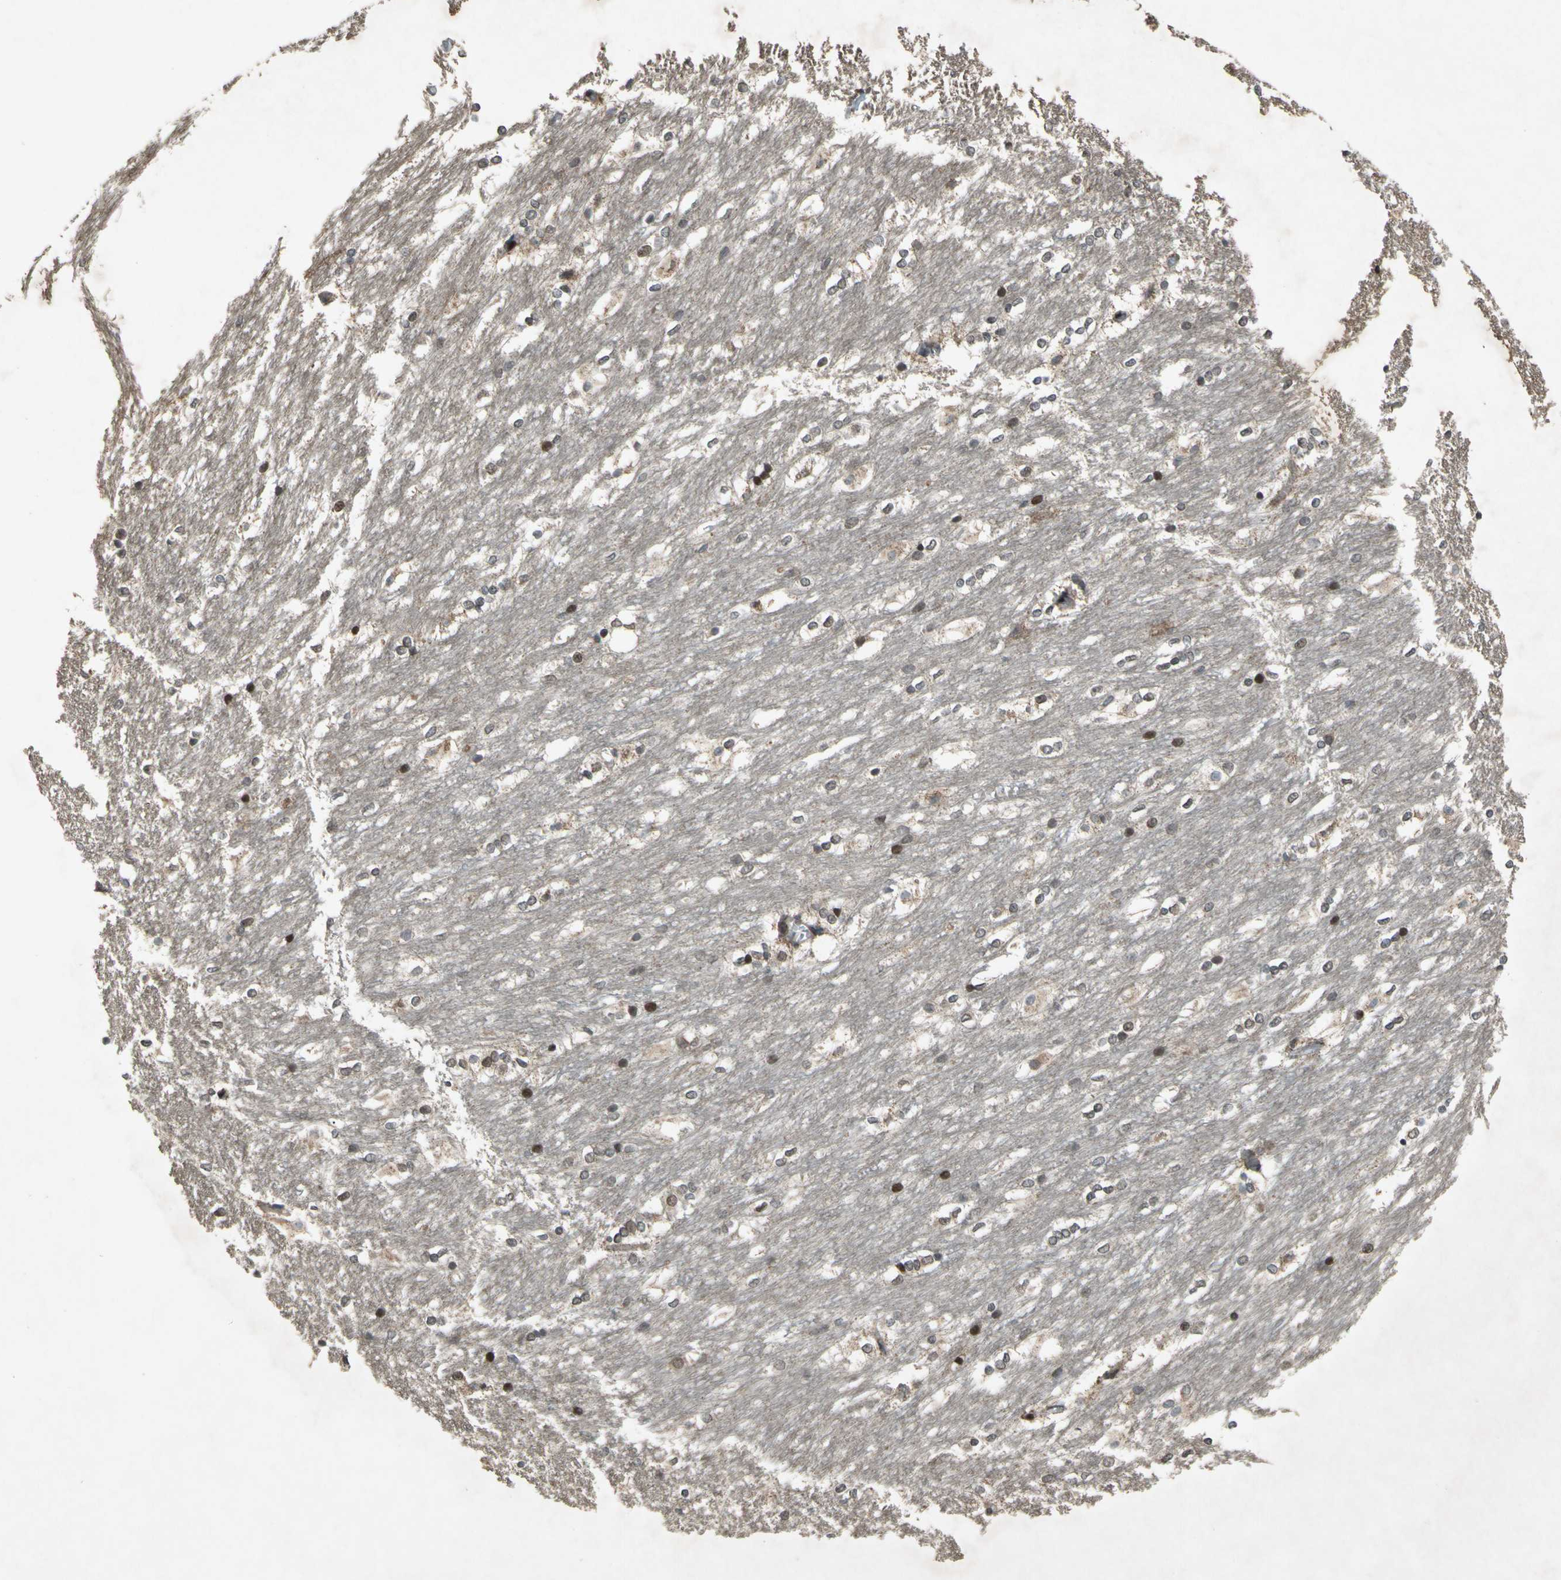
{"staining": {"intensity": "weak", "quantity": "25%-75%", "location": "nuclear"}, "tissue": "caudate", "cell_type": "Glial cells", "image_type": "normal", "snomed": [{"axis": "morphology", "description": "Normal tissue, NOS"}, {"axis": "topography", "description": "Lateral ventricle wall"}], "caption": "Immunohistochemistry (DAB) staining of benign human caudate exhibits weak nuclear protein positivity in about 25%-75% of glial cells.", "gene": "XPO1", "patient": {"sex": "female", "age": 19}}